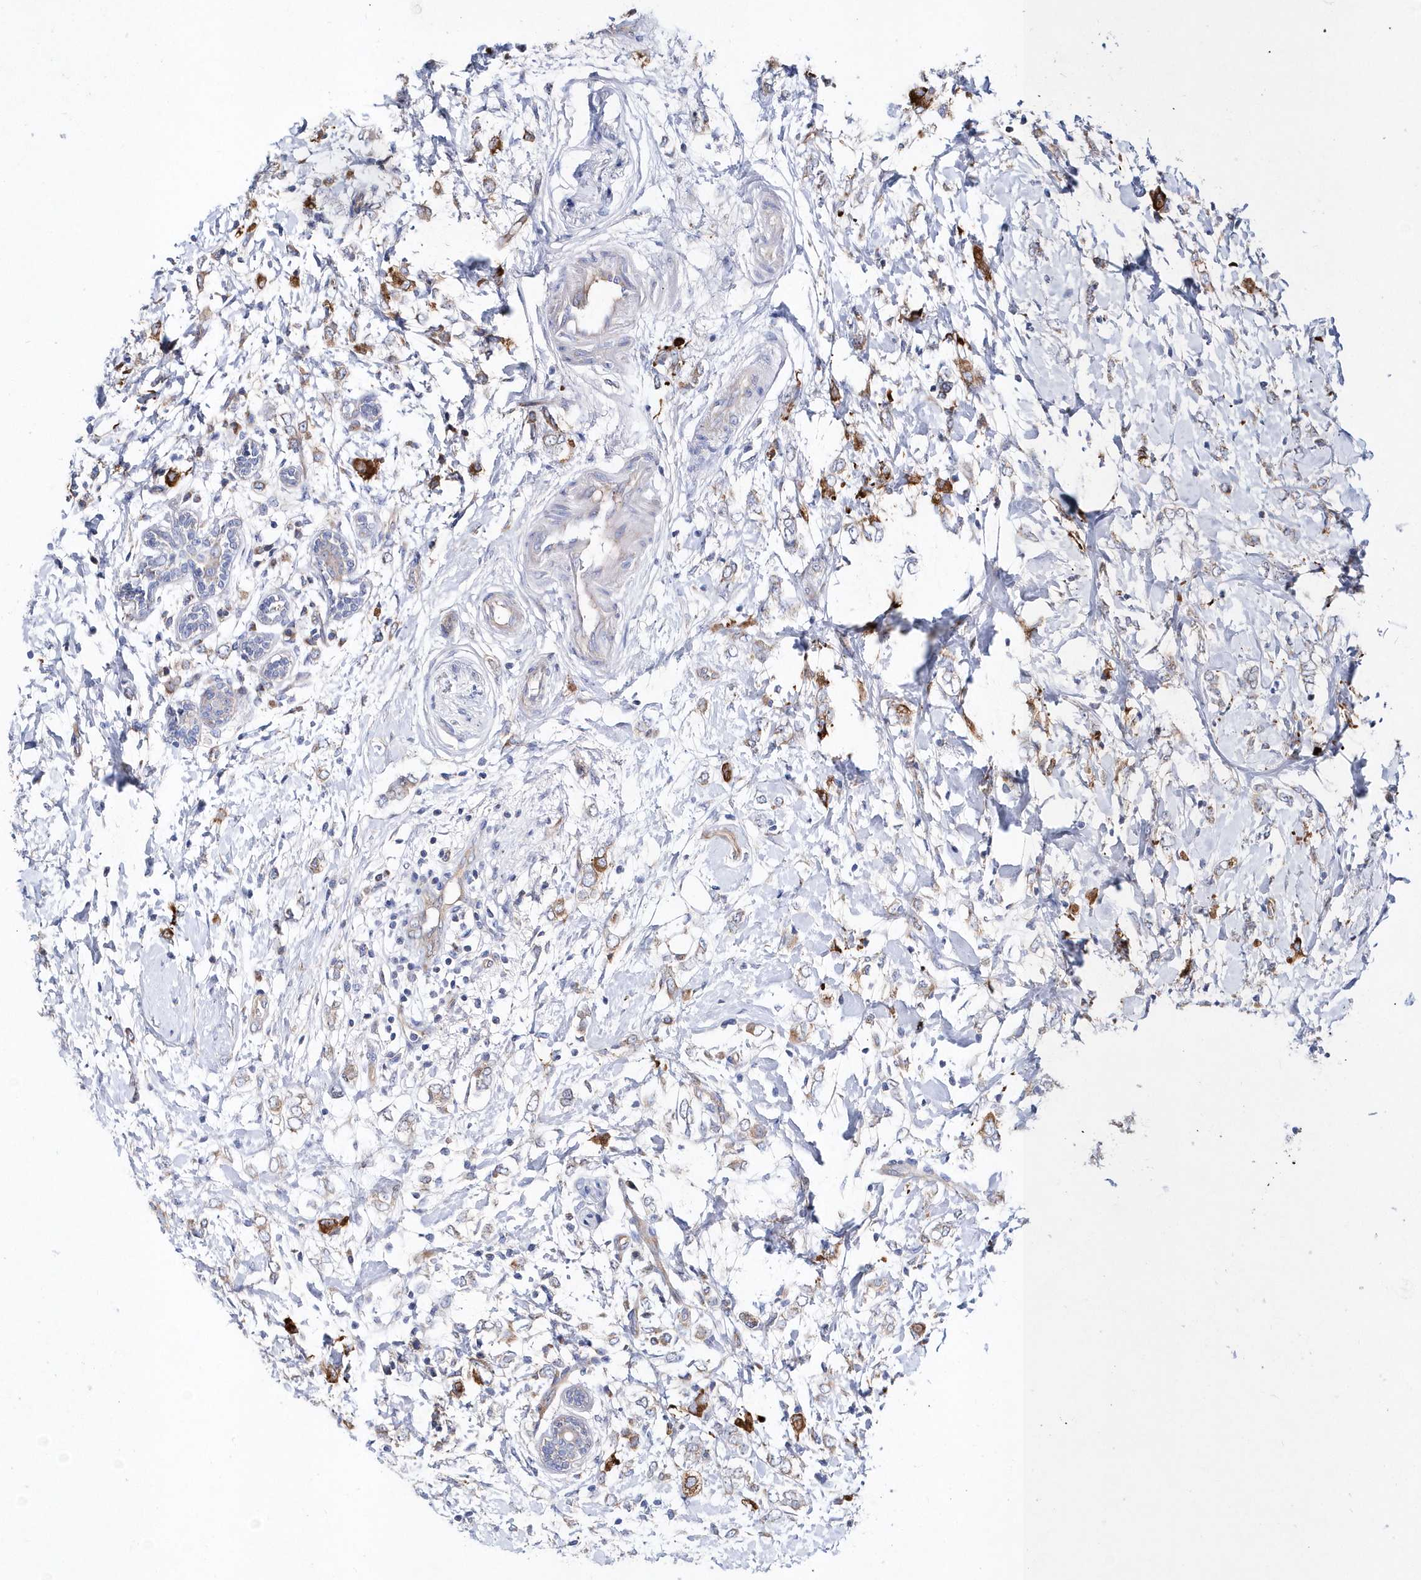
{"staining": {"intensity": "strong", "quantity": "<25%", "location": "cytoplasmic/membranous"}, "tissue": "breast cancer", "cell_type": "Tumor cells", "image_type": "cancer", "snomed": [{"axis": "morphology", "description": "Normal tissue, NOS"}, {"axis": "morphology", "description": "Lobular carcinoma"}, {"axis": "topography", "description": "Breast"}], "caption": "A micrograph showing strong cytoplasmic/membranous staining in about <25% of tumor cells in lobular carcinoma (breast), as visualized by brown immunohistochemical staining.", "gene": "JKAMP", "patient": {"sex": "female", "age": 47}}